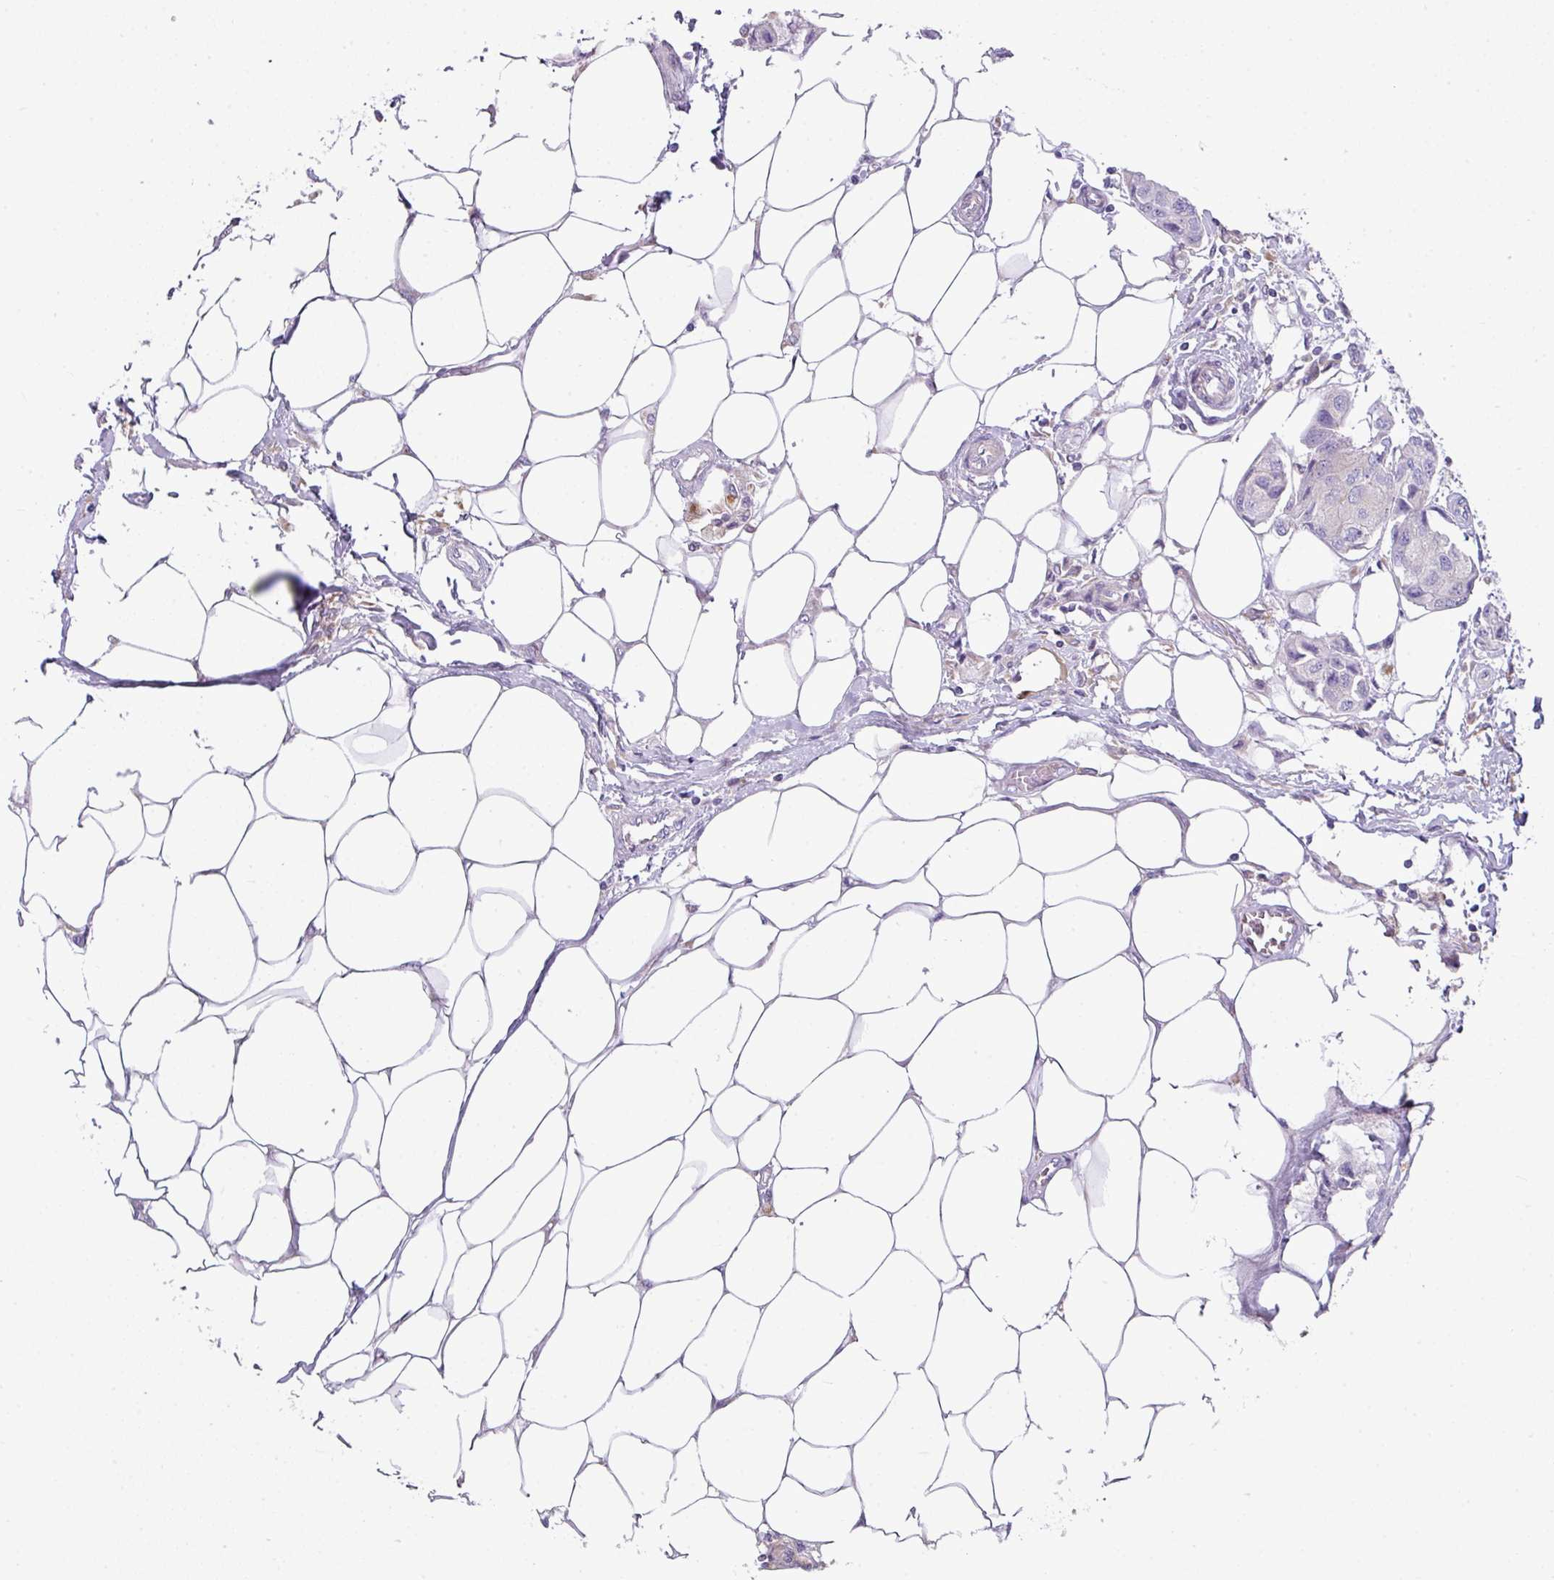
{"staining": {"intensity": "negative", "quantity": "none", "location": "none"}, "tissue": "breast cancer", "cell_type": "Tumor cells", "image_type": "cancer", "snomed": [{"axis": "morphology", "description": "Duct carcinoma"}, {"axis": "topography", "description": "Breast"}, {"axis": "topography", "description": "Lymph node"}], "caption": "Tumor cells are negative for protein expression in human breast cancer.", "gene": "ABCC5", "patient": {"sex": "female", "age": 80}}